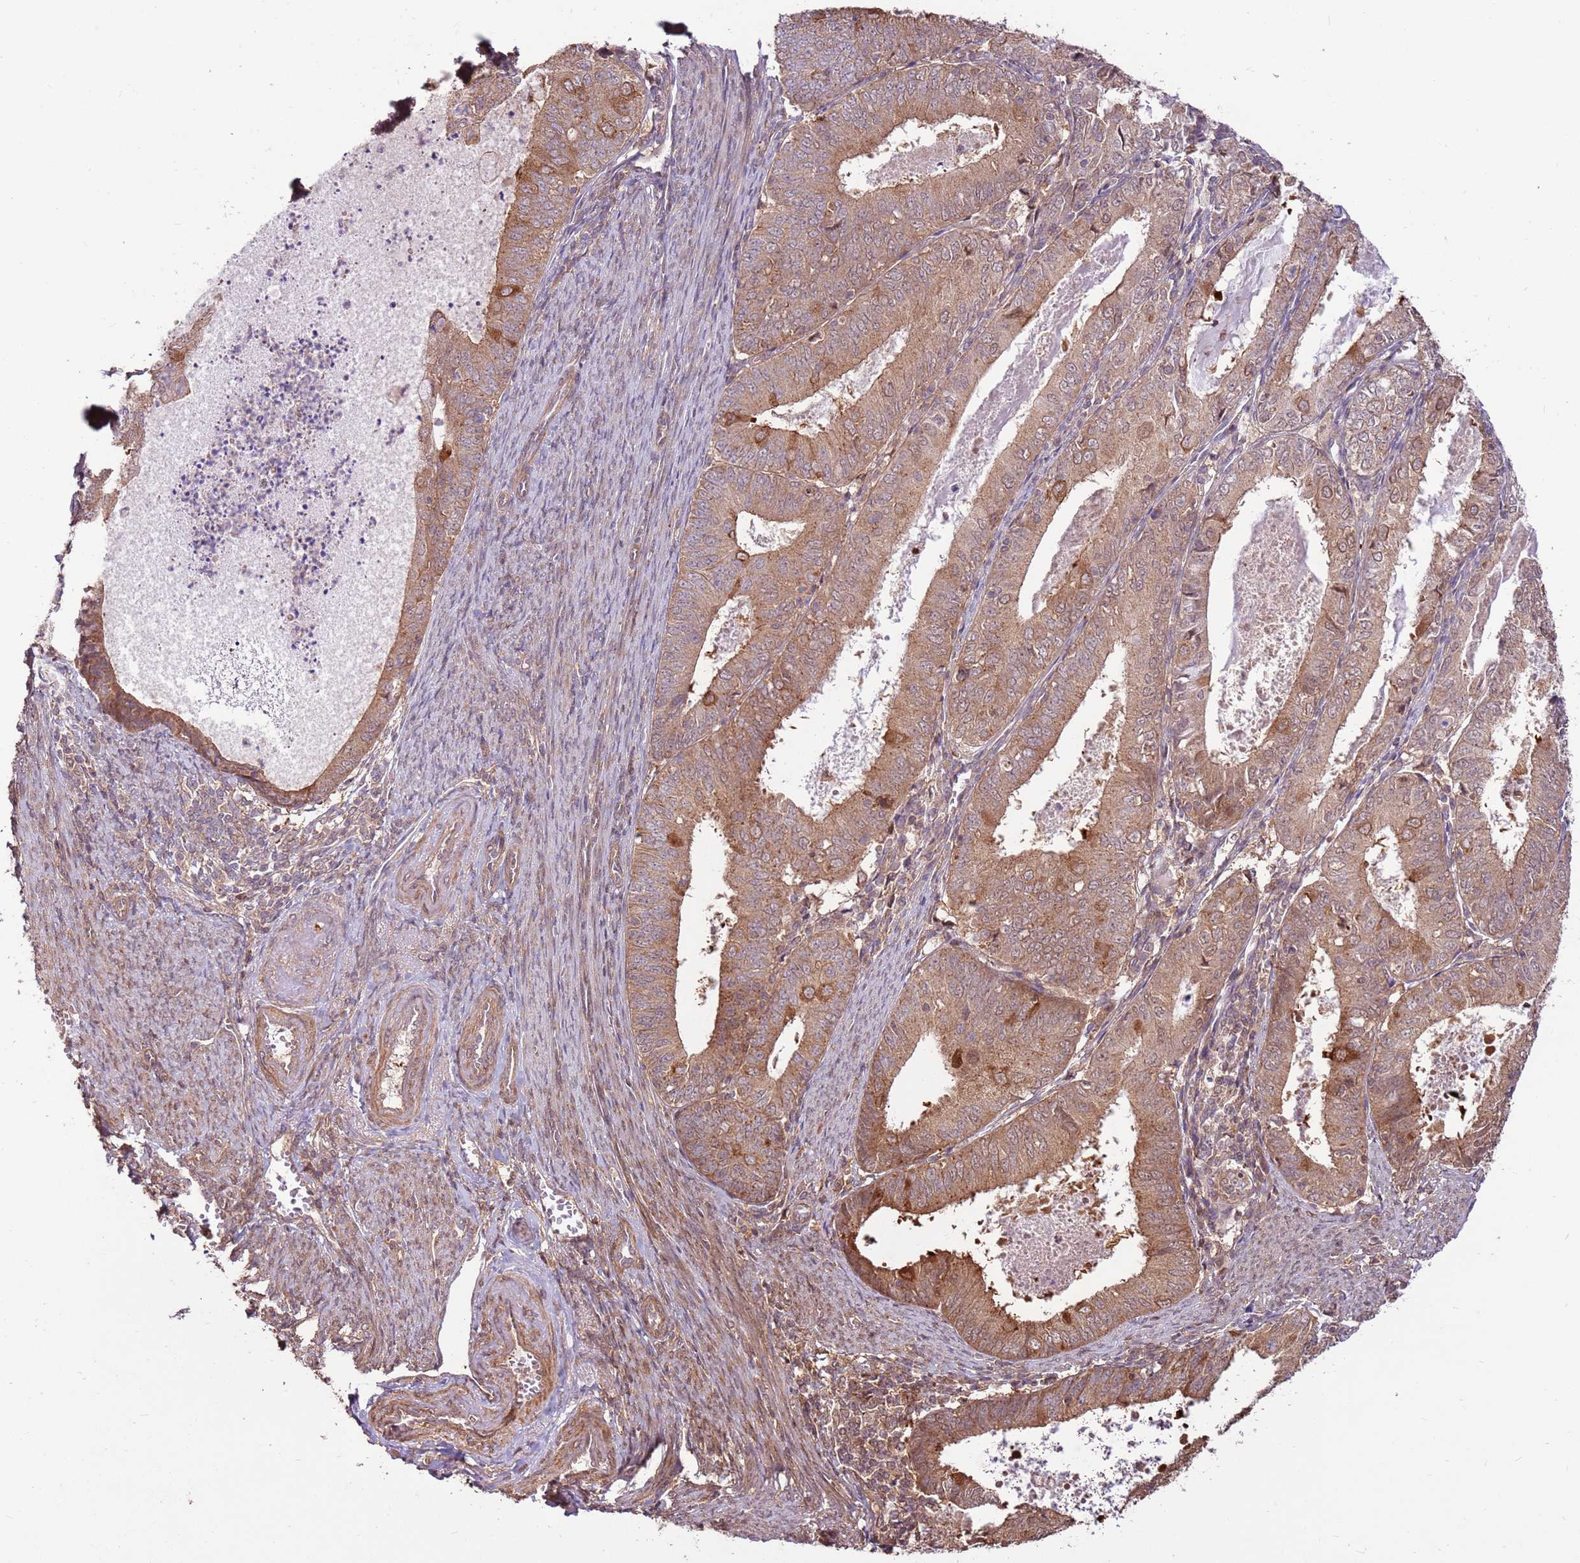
{"staining": {"intensity": "moderate", "quantity": ">75%", "location": "cytoplasmic/membranous"}, "tissue": "endometrial cancer", "cell_type": "Tumor cells", "image_type": "cancer", "snomed": [{"axis": "morphology", "description": "Adenocarcinoma, NOS"}, {"axis": "topography", "description": "Endometrium"}], "caption": "A histopathology image of human endometrial cancer (adenocarcinoma) stained for a protein shows moderate cytoplasmic/membranous brown staining in tumor cells.", "gene": "CCDC112", "patient": {"sex": "female", "age": 57}}